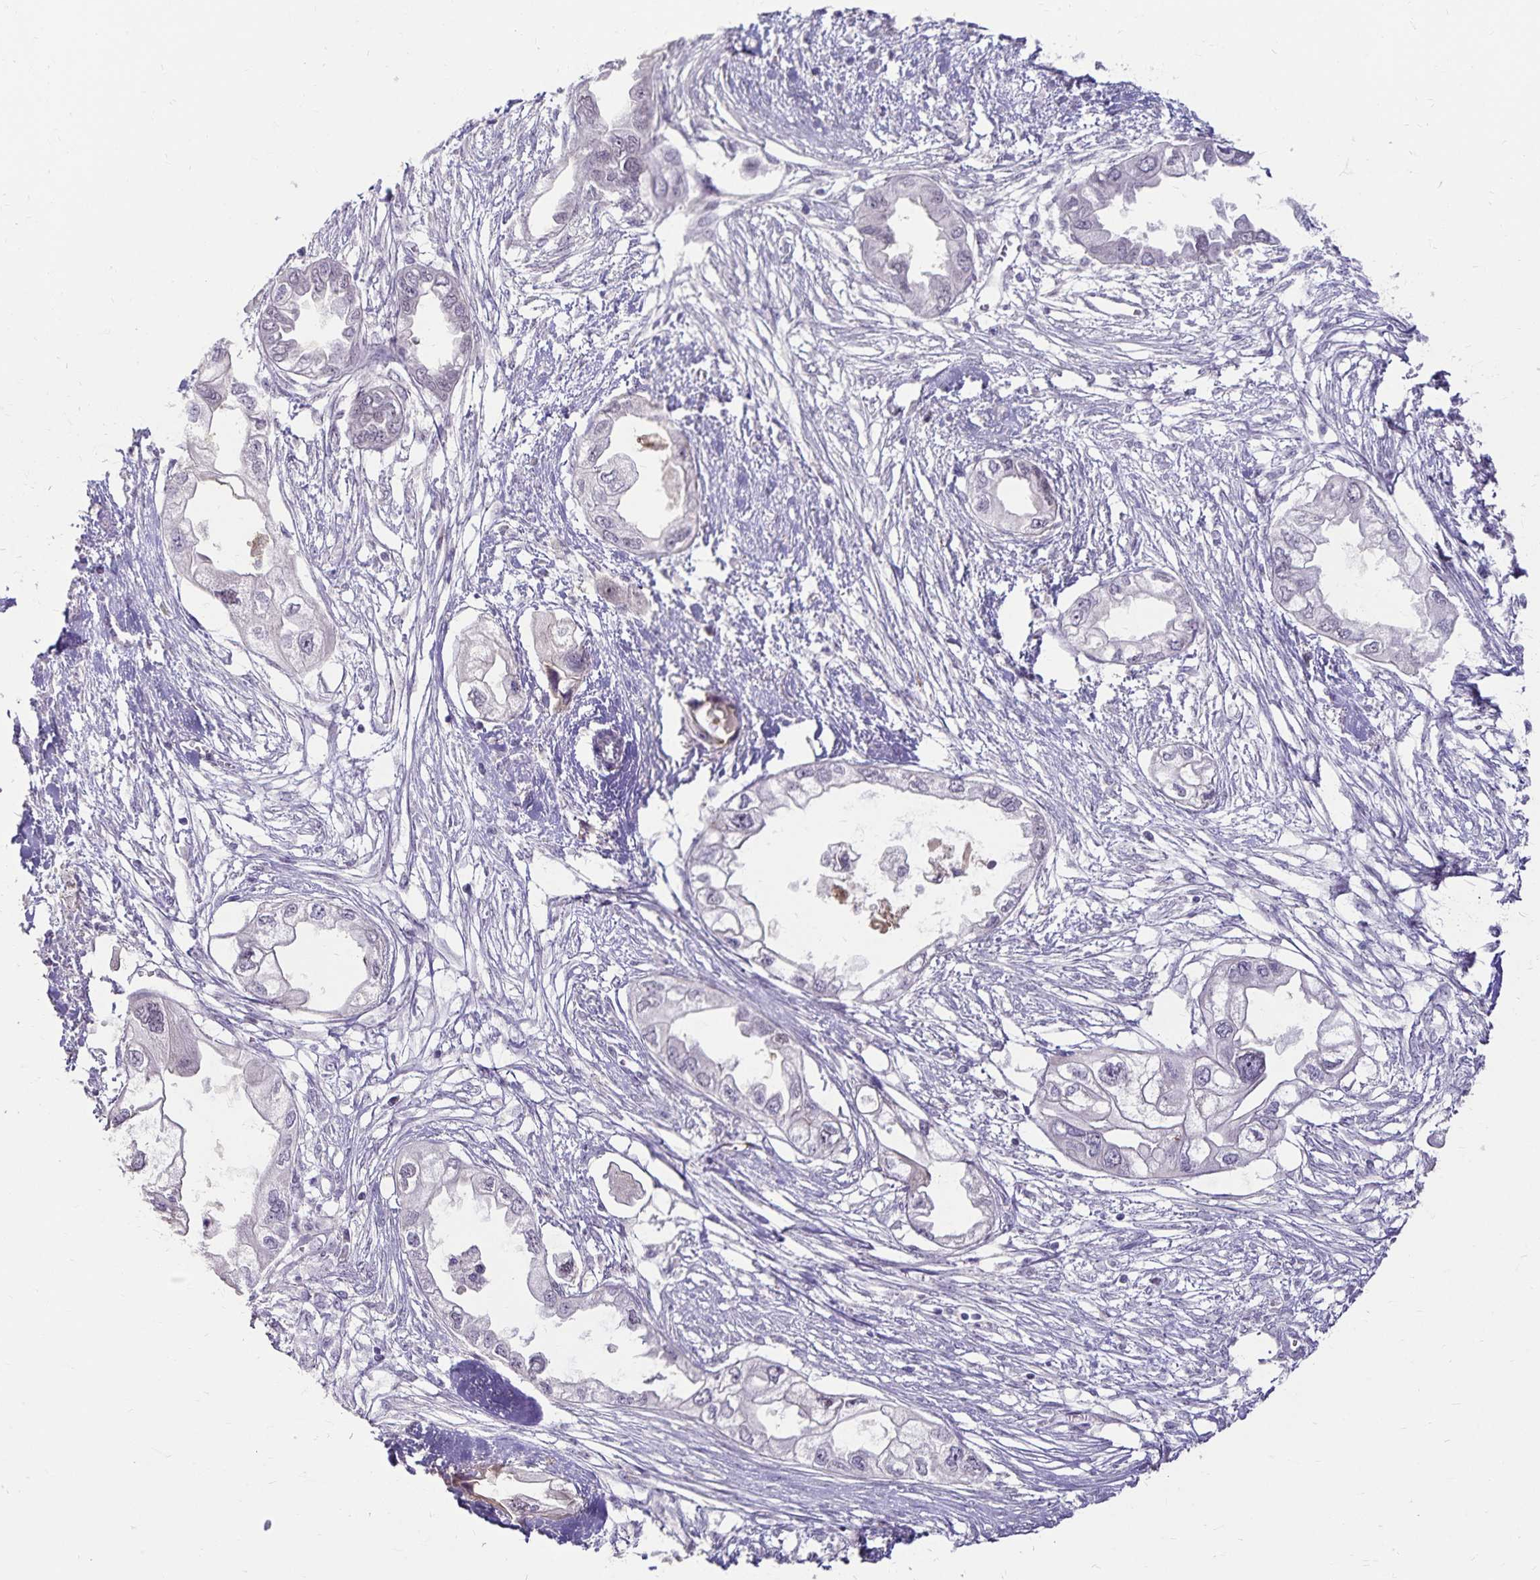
{"staining": {"intensity": "negative", "quantity": "none", "location": "none"}, "tissue": "endometrial cancer", "cell_type": "Tumor cells", "image_type": "cancer", "snomed": [{"axis": "morphology", "description": "Adenocarcinoma, NOS"}, {"axis": "morphology", "description": "Adenocarcinoma, metastatic, NOS"}, {"axis": "topography", "description": "Adipose tissue"}, {"axis": "topography", "description": "Endometrium"}], "caption": "Metastatic adenocarcinoma (endometrial) was stained to show a protein in brown. There is no significant positivity in tumor cells. (DAB IHC visualized using brightfield microscopy, high magnification).", "gene": "POLB", "patient": {"sex": "female", "age": 67}}